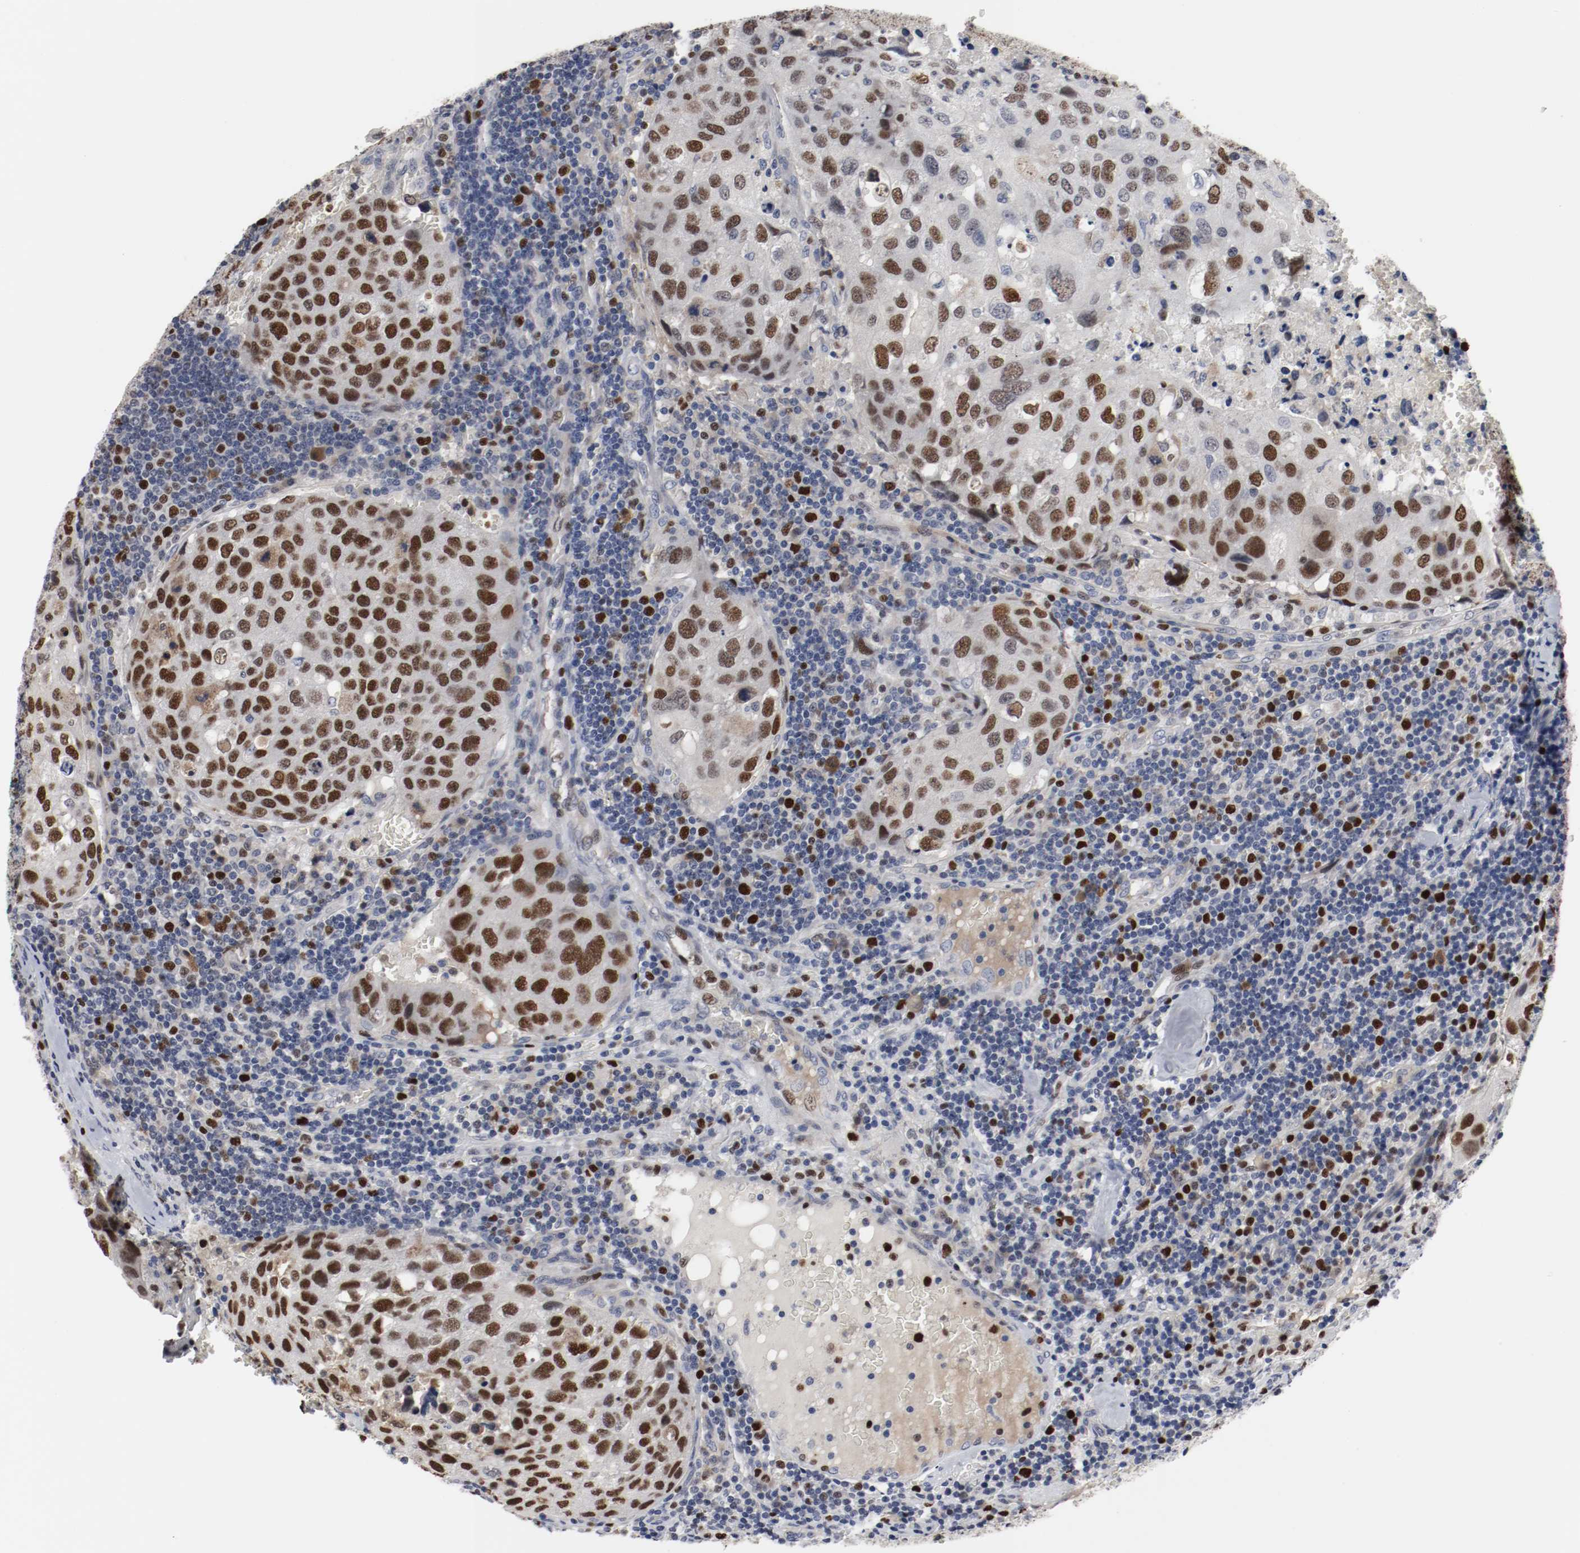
{"staining": {"intensity": "strong", "quantity": "25%-75%", "location": "nuclear"}, "tissue": "urothelial cancer", "cell_type": "Tumor cells", "image_type": "cancer", "snomed": [{"axis": "morphology", "description": "Urothelial carcinoma, High grade"}, {"axis": "topography", "description": "Lymph node"}, {"axis": "topography", "description": "Urinary bladder"}], "caption": "The histopathology image shows immunohistochemical staining of urothelial cancer. There is strong nuclear positivity is identified in approximately 25%-75% of tumor cells.", "gene": "MCM6", "patient": {"sex": "male", "age": 51}}